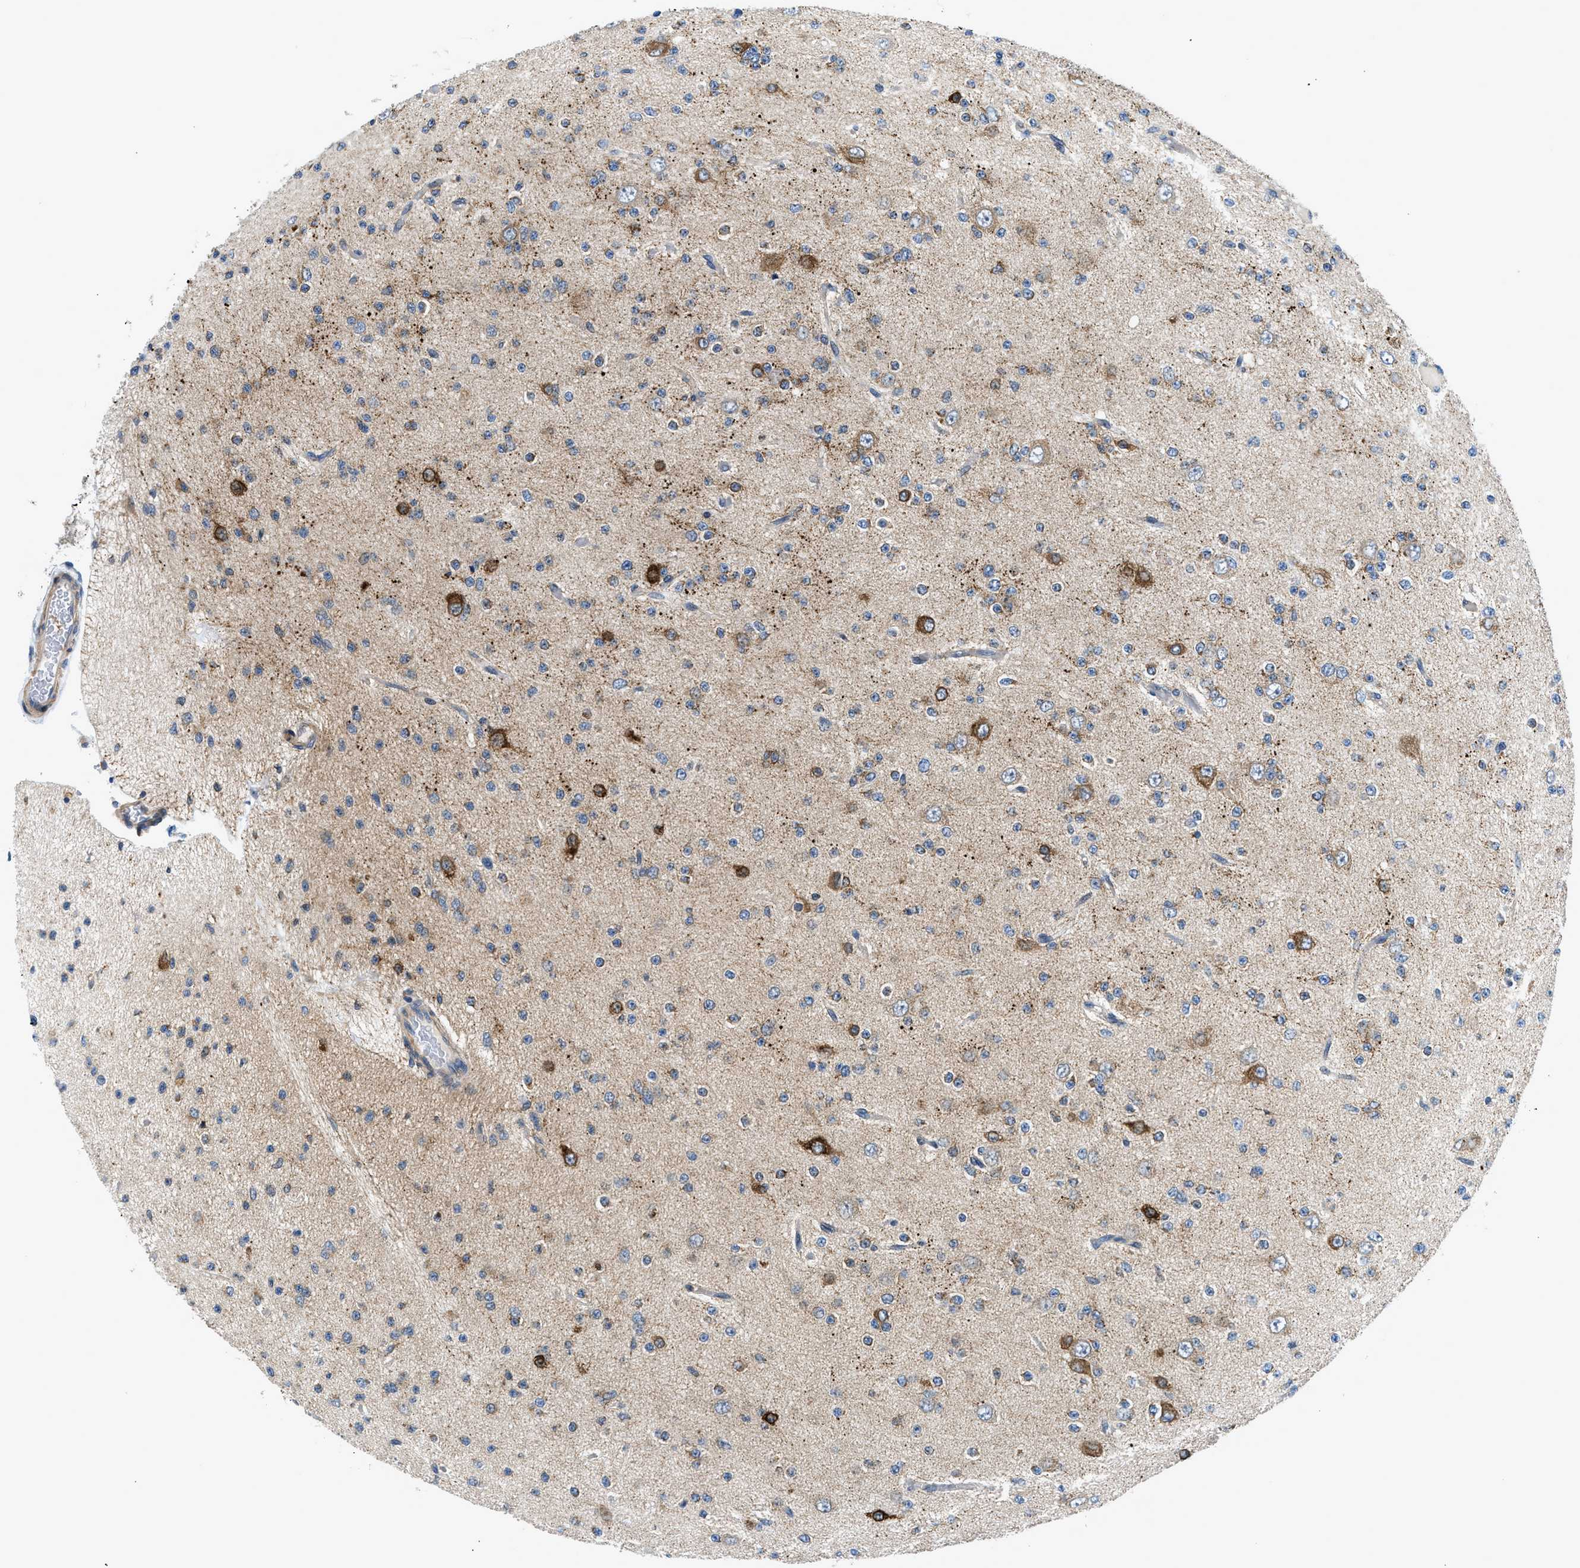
{"staining": {"intensity": "moderate", "quantity": "<25%", "location": "cytoplasmic/membranous"}, "tissue": "glioma", "cell_type": "Tumor cells", "image_type": "cancer", "snomed": [{"axis": "morphology", "description": "Glioma, malignant, Low grade"}, {"axis": "topography", "description": "Brain"}], "caption": "High-magnification brightfield microscopy of malignant glioma (low-grade) stained with DAB (brown) and counterstained with hematoxylin (blue). tumor cells exhibit moderate cytoplasmic/membranous staining is appreciated in about<25% of cells.", "gene": "LPIN2", "patient": {"sex": "male", "age": 38}}